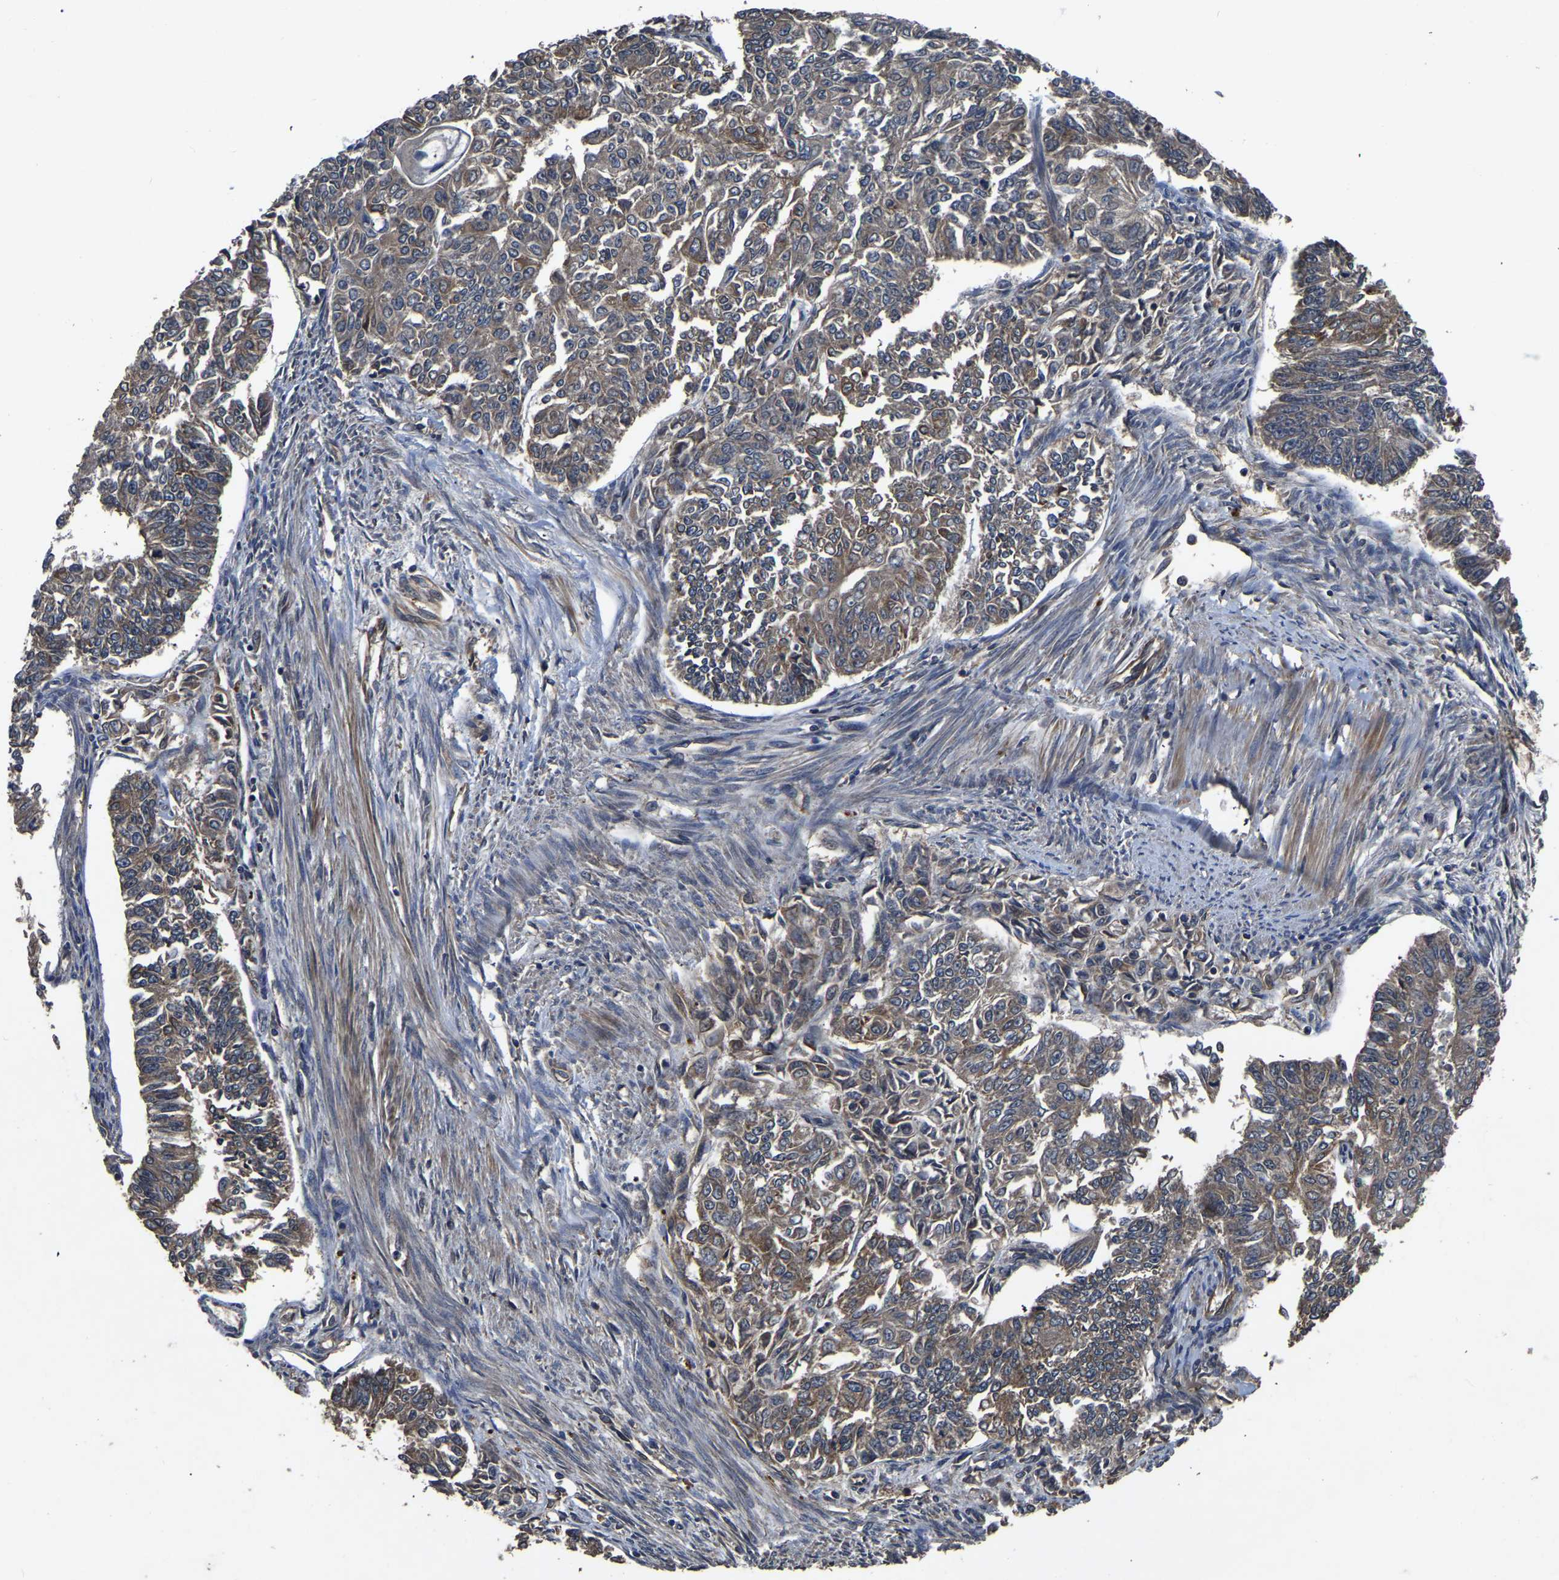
{"staining": {"intensity": "moderate", "quantity": ">75%", "location": "cytoplasmic/membranous"}, "tissue": "endometrial cancer", "cell_type": "Tumor cells", "image_type": "cancer", "snomed": [{"axis": "morphology", "description": "Adenocarcinoma, NOS"}, {"axis": "topography", "description": "Endometrium"}], "caption": "Tumor cells exhibit medium levels of moderate cytoplasmic/membranous positivity in about >75% of cells in endometrial adenocarcinoma. The staining was performed using DAB (3,3'-diaminobenzidine), with brown indicating positive protein expression. Nuclei are stained blue with hematoxylin.", "gene": "CRYZL1", "patient": {"sex": "female", "age": 32}}